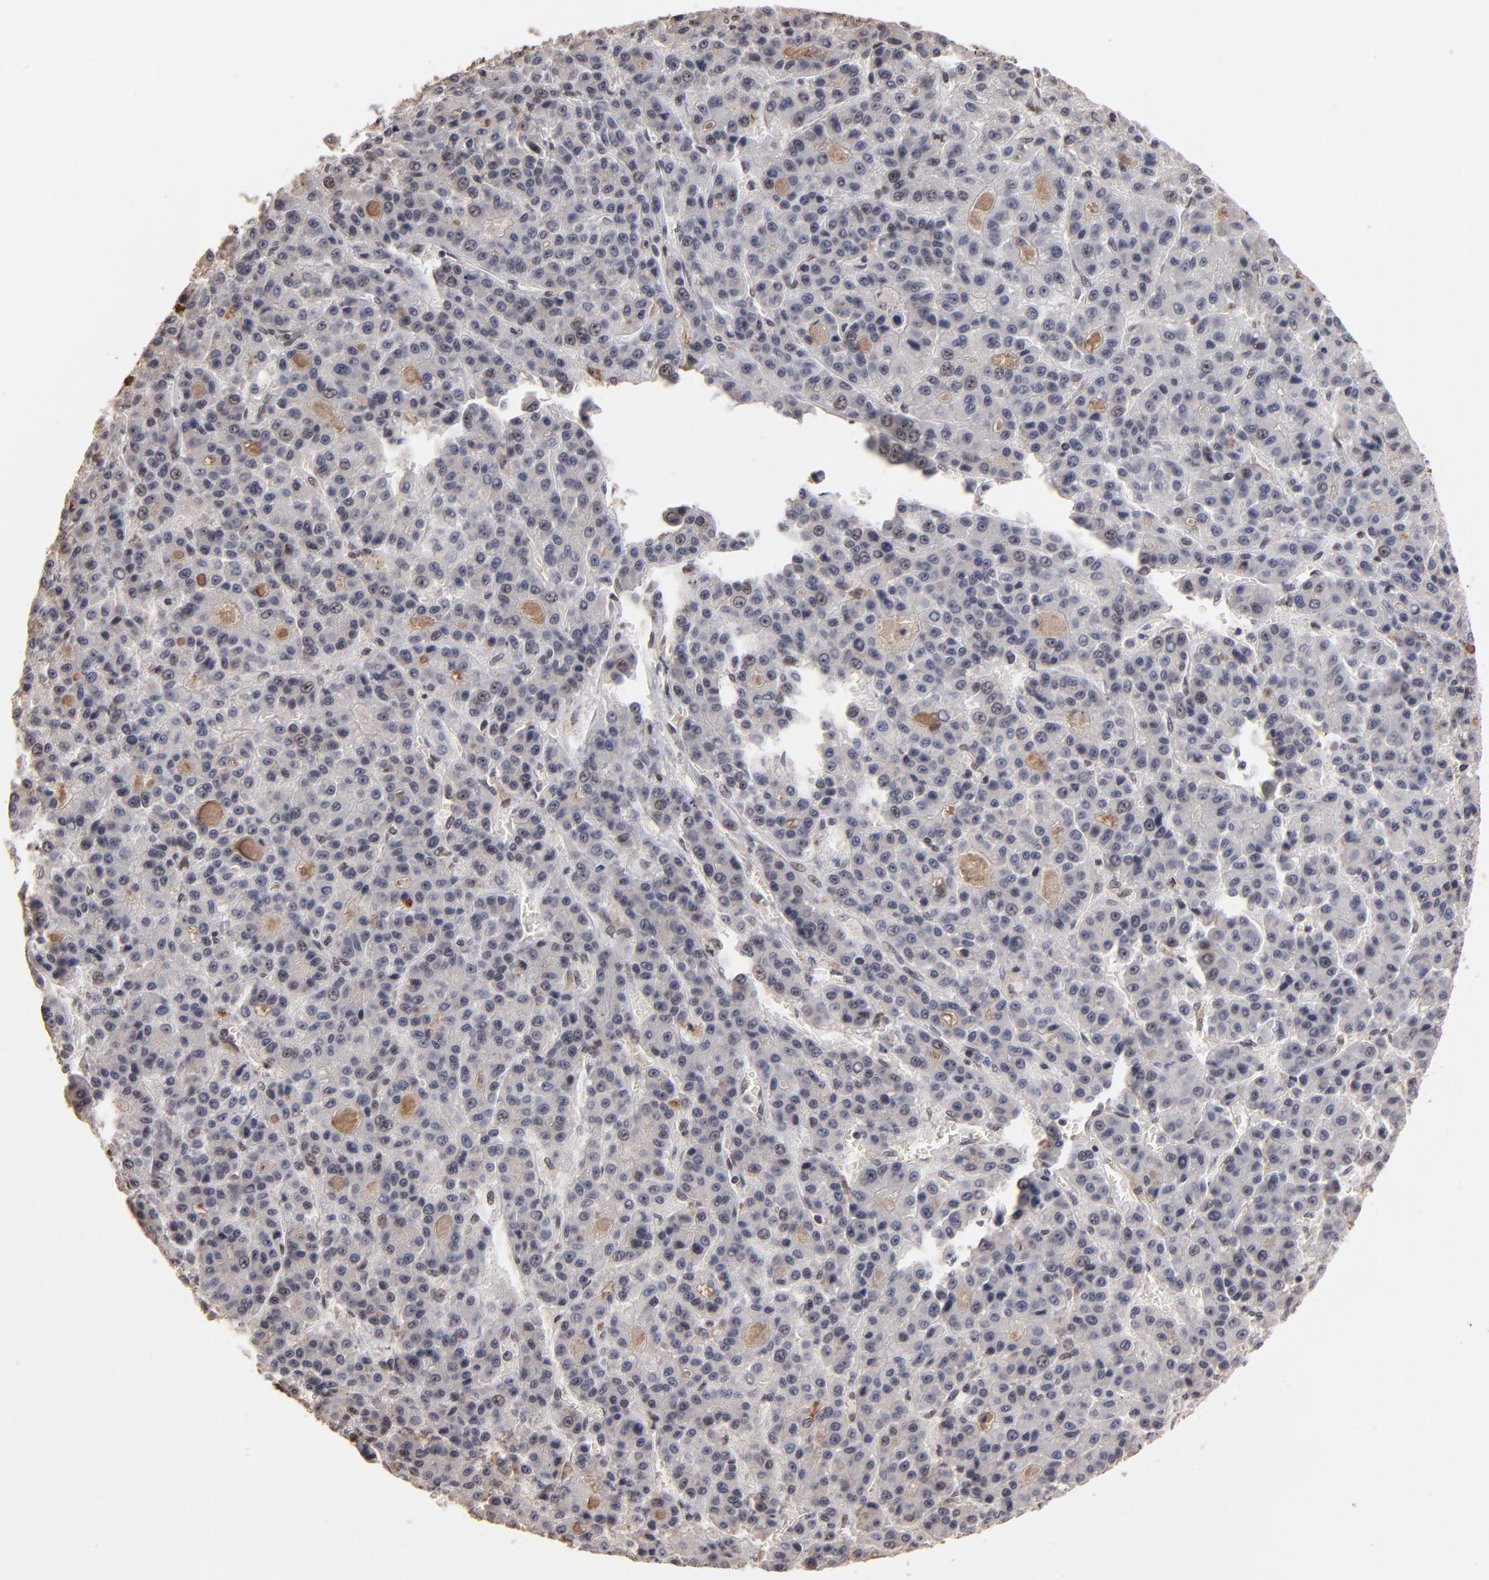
{"staining": {"intensity": "weak", "quantity": "<25%", "location": "nuclear"}, "tissue": "liver cancer", "cell_type": "Tumor cells", "image_type": "cancer", "snomed": [{"axis": "morphology", "description": "Carcinoma, Hepatocellular, NOS"}, {"axis": "topography", "description": "Liver"}], "caption": "A high-resolution micrograph shows IHC staining of hepatocellular carcinoma (liver), which shows no significant expression in tumor cells.", "gene": "ZNF146", "patient": {"sex": "male", "age": 70}}